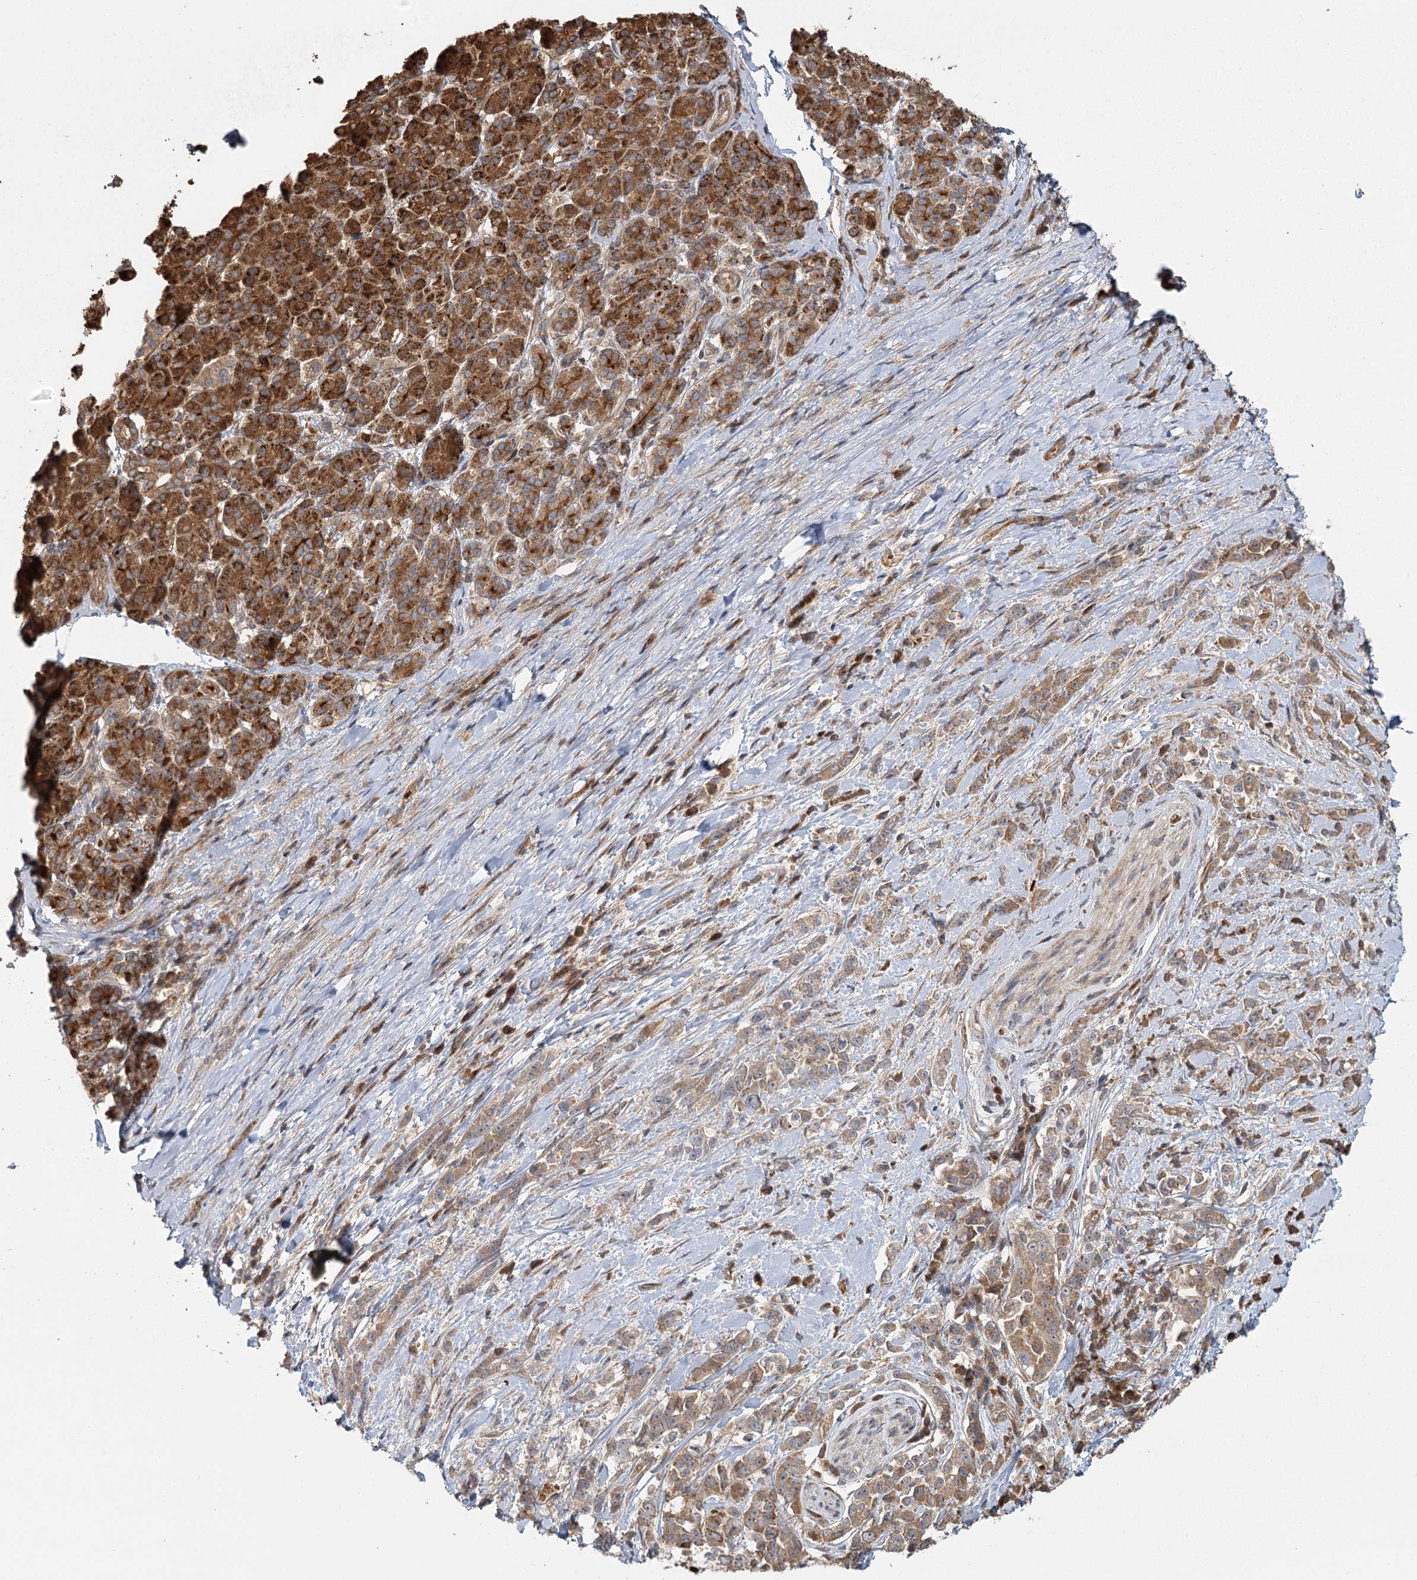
{"staining": {"intensity": "moderate", "quantity": ">75%", "location": "cytoplasmic/membranous"}, "tissue": "pancreatic cancer", "cell_type": "Tumor cells", "image_type": "cancer", "snomed": [{"axis": "morphology", "description": "Normal tissue, NOS"}, {"axis": "morphology", "description": "Adenocarcinoma, NOS"}, {"axis": "topography", "description": "Pancreas"}], "caption": "A brown stain highlights moderate cytoplasmic/membranous expression of a protein in human pancreatic adenocarcinoma tumor cells.", "gene": "RAPGEF6", "patient": {"sex": "female", "age": 64}}